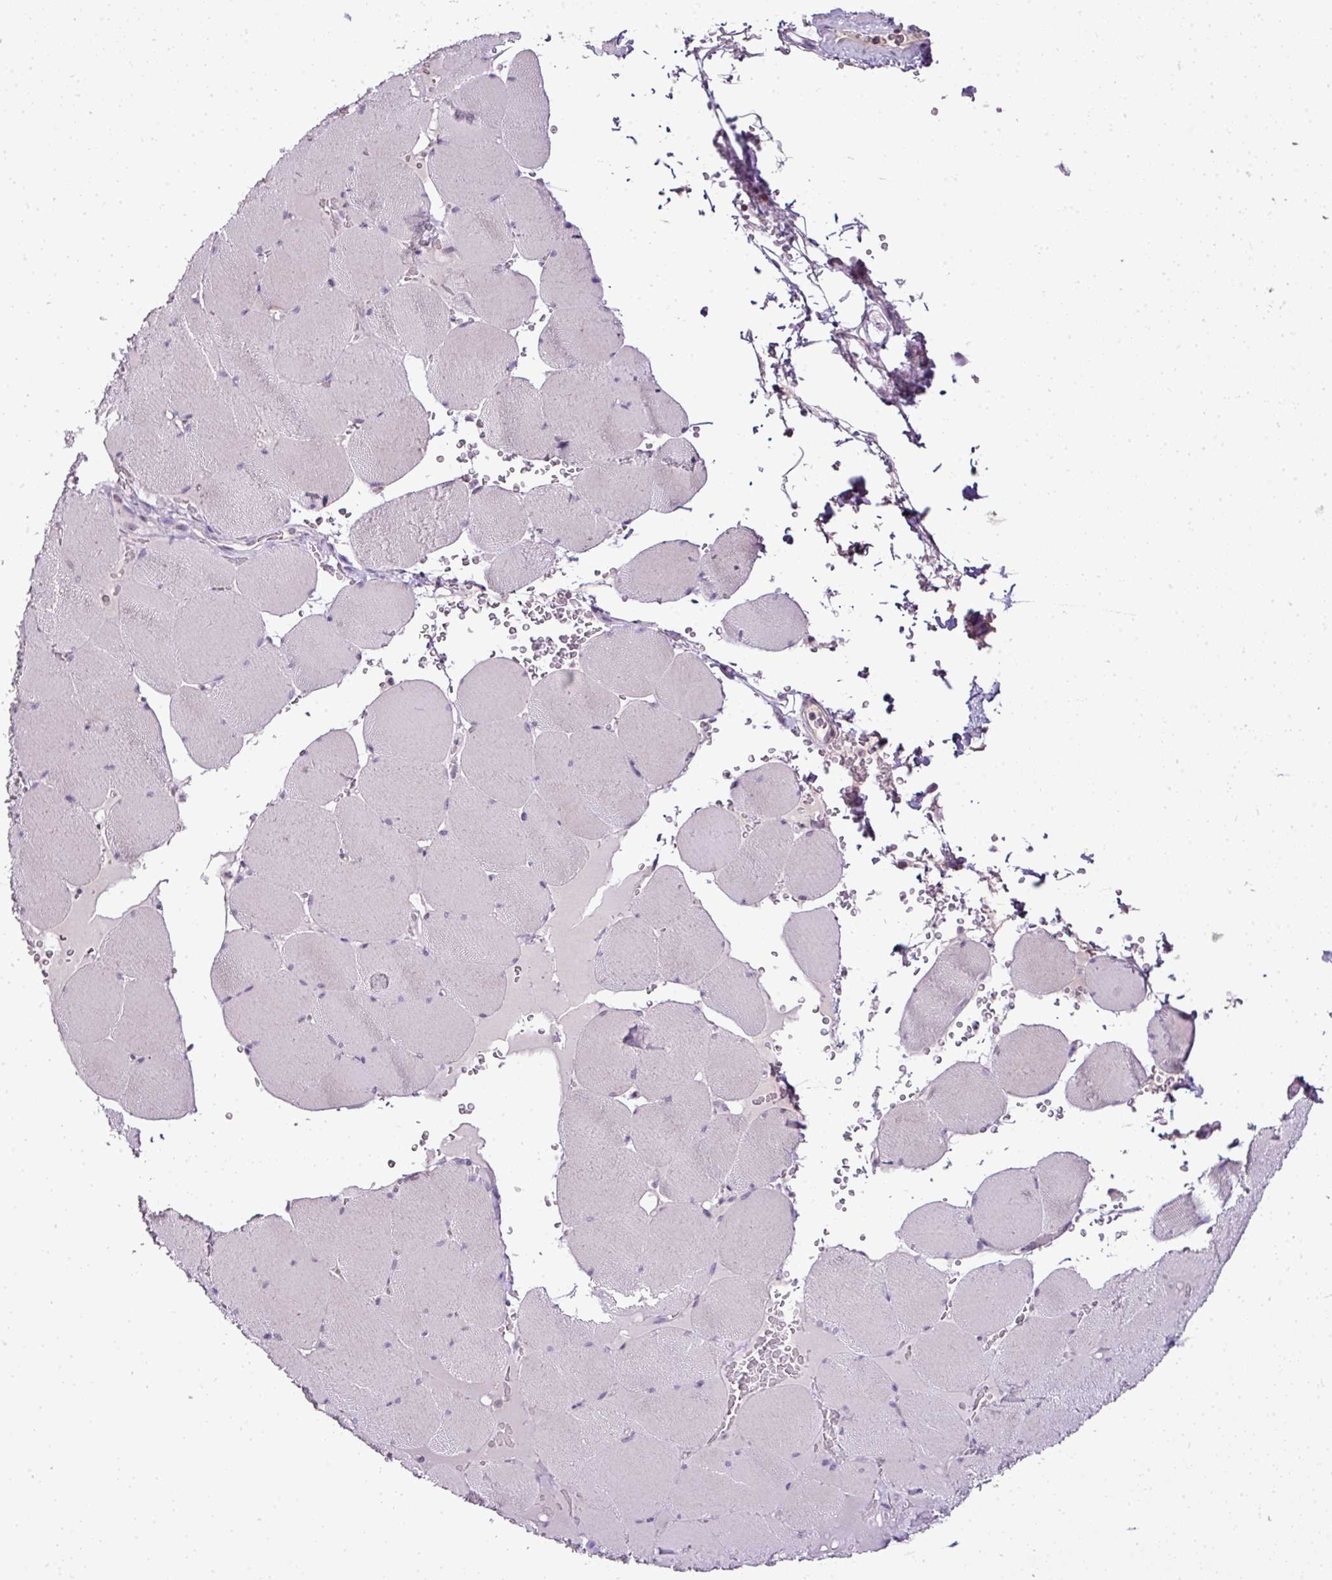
{"staining": {"intensity": "negative", "quantity": "none", "location": "none"}, "tissue": "skeletal muscle", "cell_type": "Myocytes", "image_type": "normal", "snomed": [{"axis": "morphology", "description": "Normal tissue, NOS"}, {"axis": "topography", "description": "Skeletal muscle"}, {"axis": "topography", "description": "Head-Neck"}], "caption": "Protein analysis of benign skeletal muscle shows no significant staining in myocytes.", "gene": "TEX30", "patient": {"sex": "male", "age": 66}}